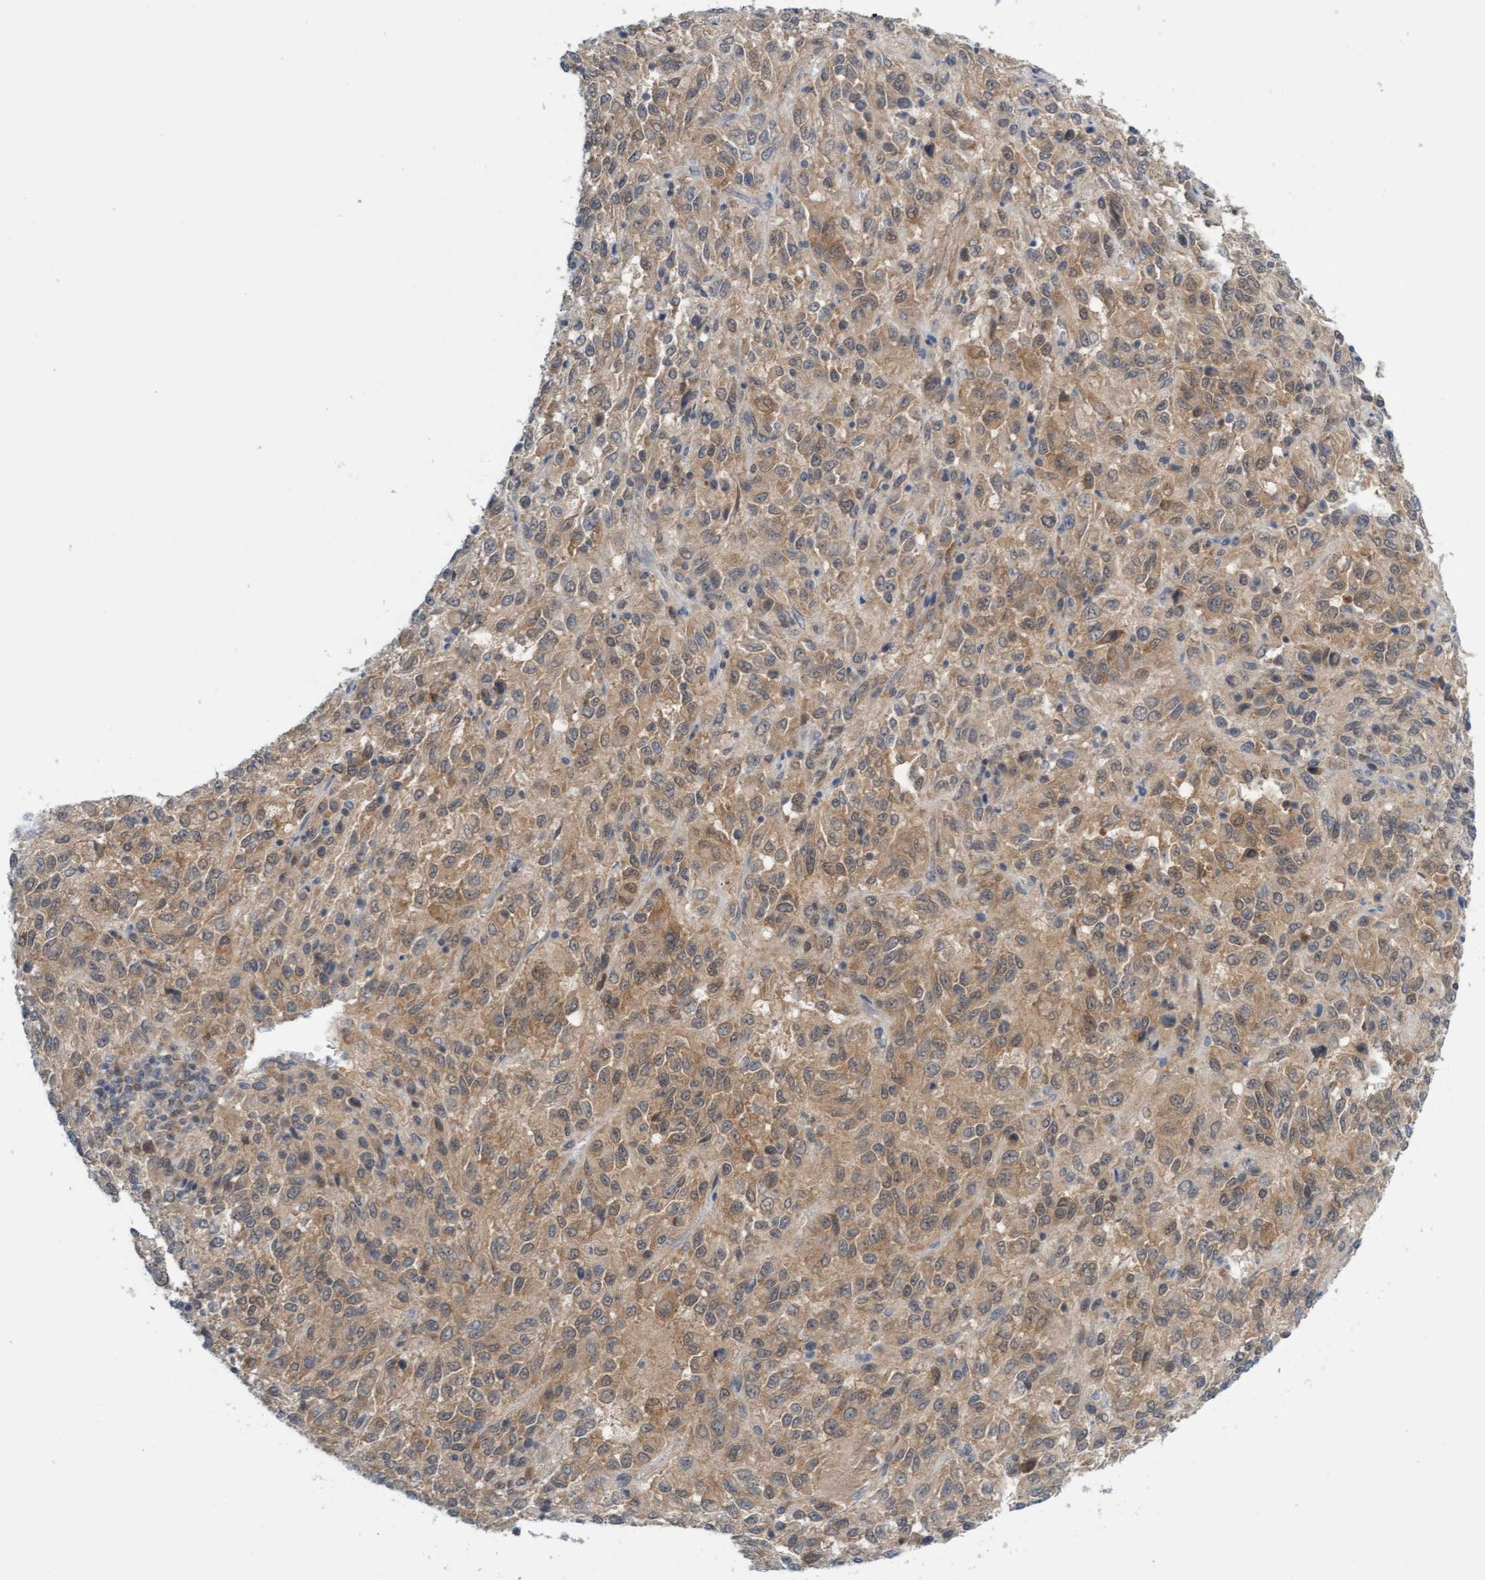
{"staining": {"intensity": "weak", "quantity": ">75%", "location": "cytoplasmic/membranous"}, "tissue": "melanoma", "cell_type": "Tumor cells", "image_type": "cancer", "snomed": [{"axis": "morphology", "description": "Malignant melanoma, Metastatic site"}, {"axis": "topography", "description": "Lung"}], "caption": "High-magnification brightfield microscopy of melanoma stained with DAB (brown) and counterstained with hematoxylin (blue). tumor cells exhibit weak cytoplasmic/membranous positivity is identified in approximately>75% of cells.", "gene": "AMZ2", "patient": {"sex": "male", "age": 64}}